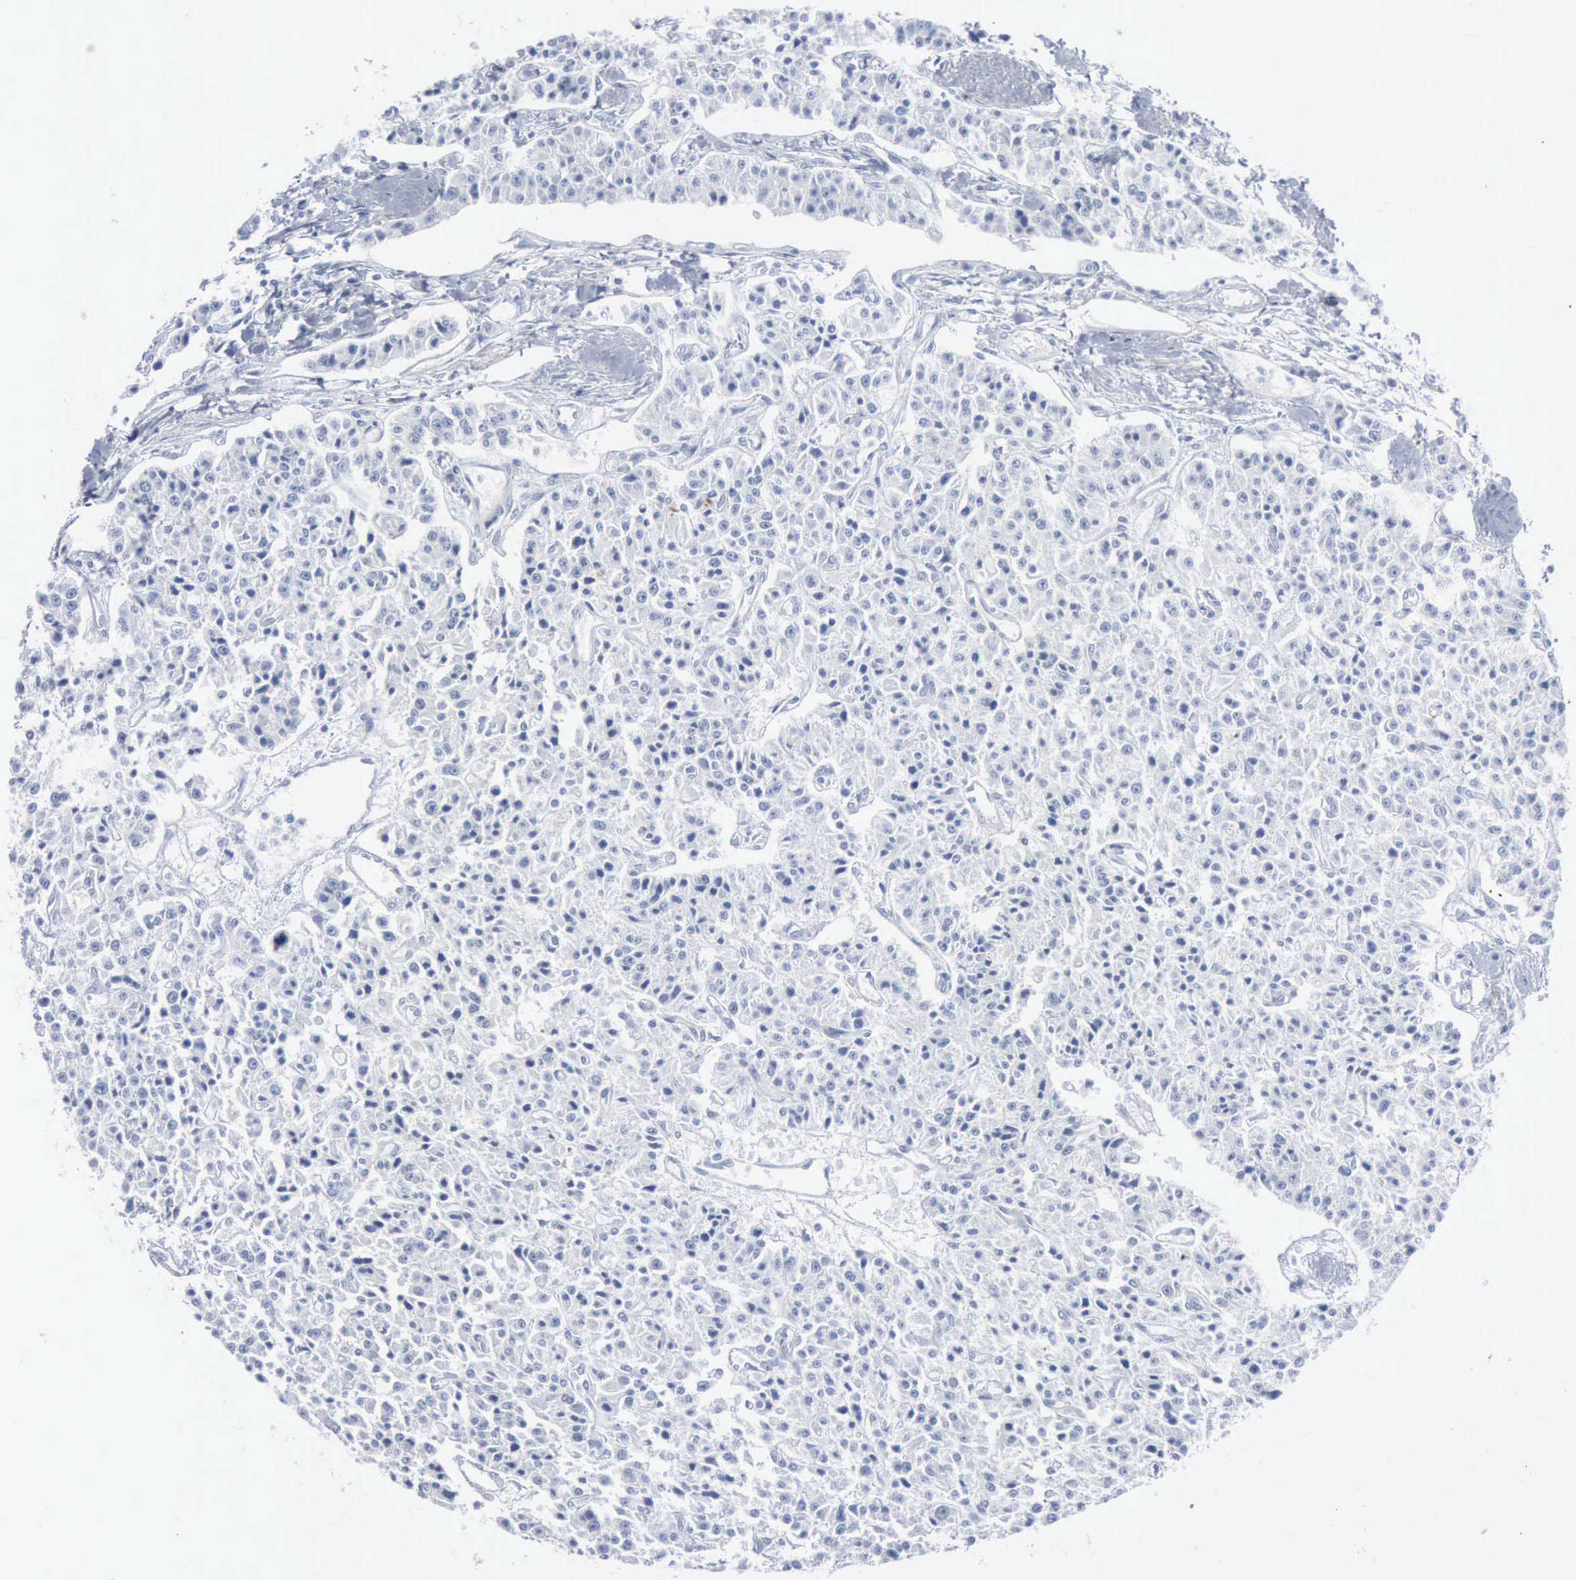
{"staining": {"intensity": "negative", "quantity": "none", "location": "none"}, "tissue": "carcinoid", "cell_type": "Tumor cells", "image_type": "cancer", "snomed": [{"axis": "morphology", "description": "Carcinoid, malignant, NOS"}, {"axis": "topography", "description": "Stomach"}], "caption": "Immunohistochemical staining of human carcinoid exhibits no significant expression in tumor cells.", "gene": "DMD", "patient": {"sex": "female", "age": 76}}